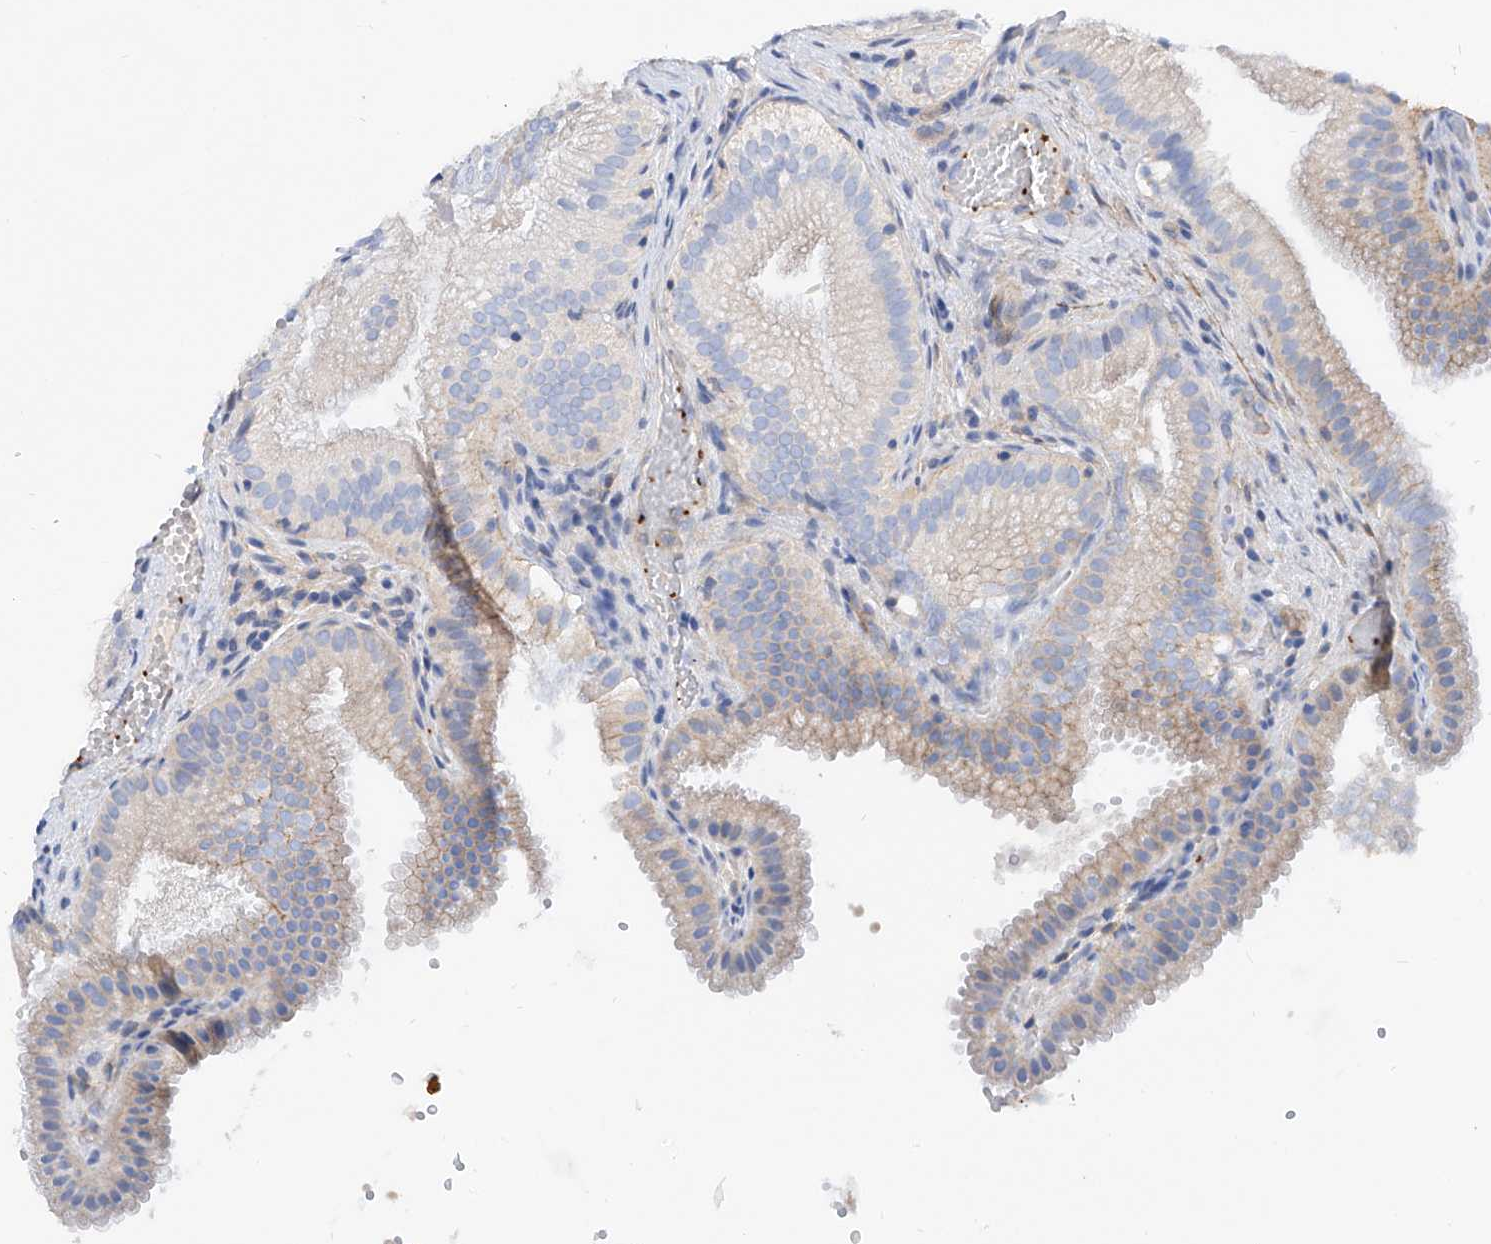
{"staining": {"intensity": "weak", "quantity": "<25%", "location": "cytoplasmic/membranous"}, "tissue": "gallbladder", "cell_type": "Glandular cells", "image_type": "normal", "snomed": [{"axis": "morphology", "description": "Normal tissue, NOS"}, {"axis": "topography", "description": "Gallbladder"}], "caption": "Protein analysis of unremarkable gallbladder shows no significant staining in glandular cells. (DAB (3,3'-diaminobenzidine) IHC with hematoxylin counter stain).", "gene": "TAS2R60", "patient": {"sex": "female", "age": 30}}